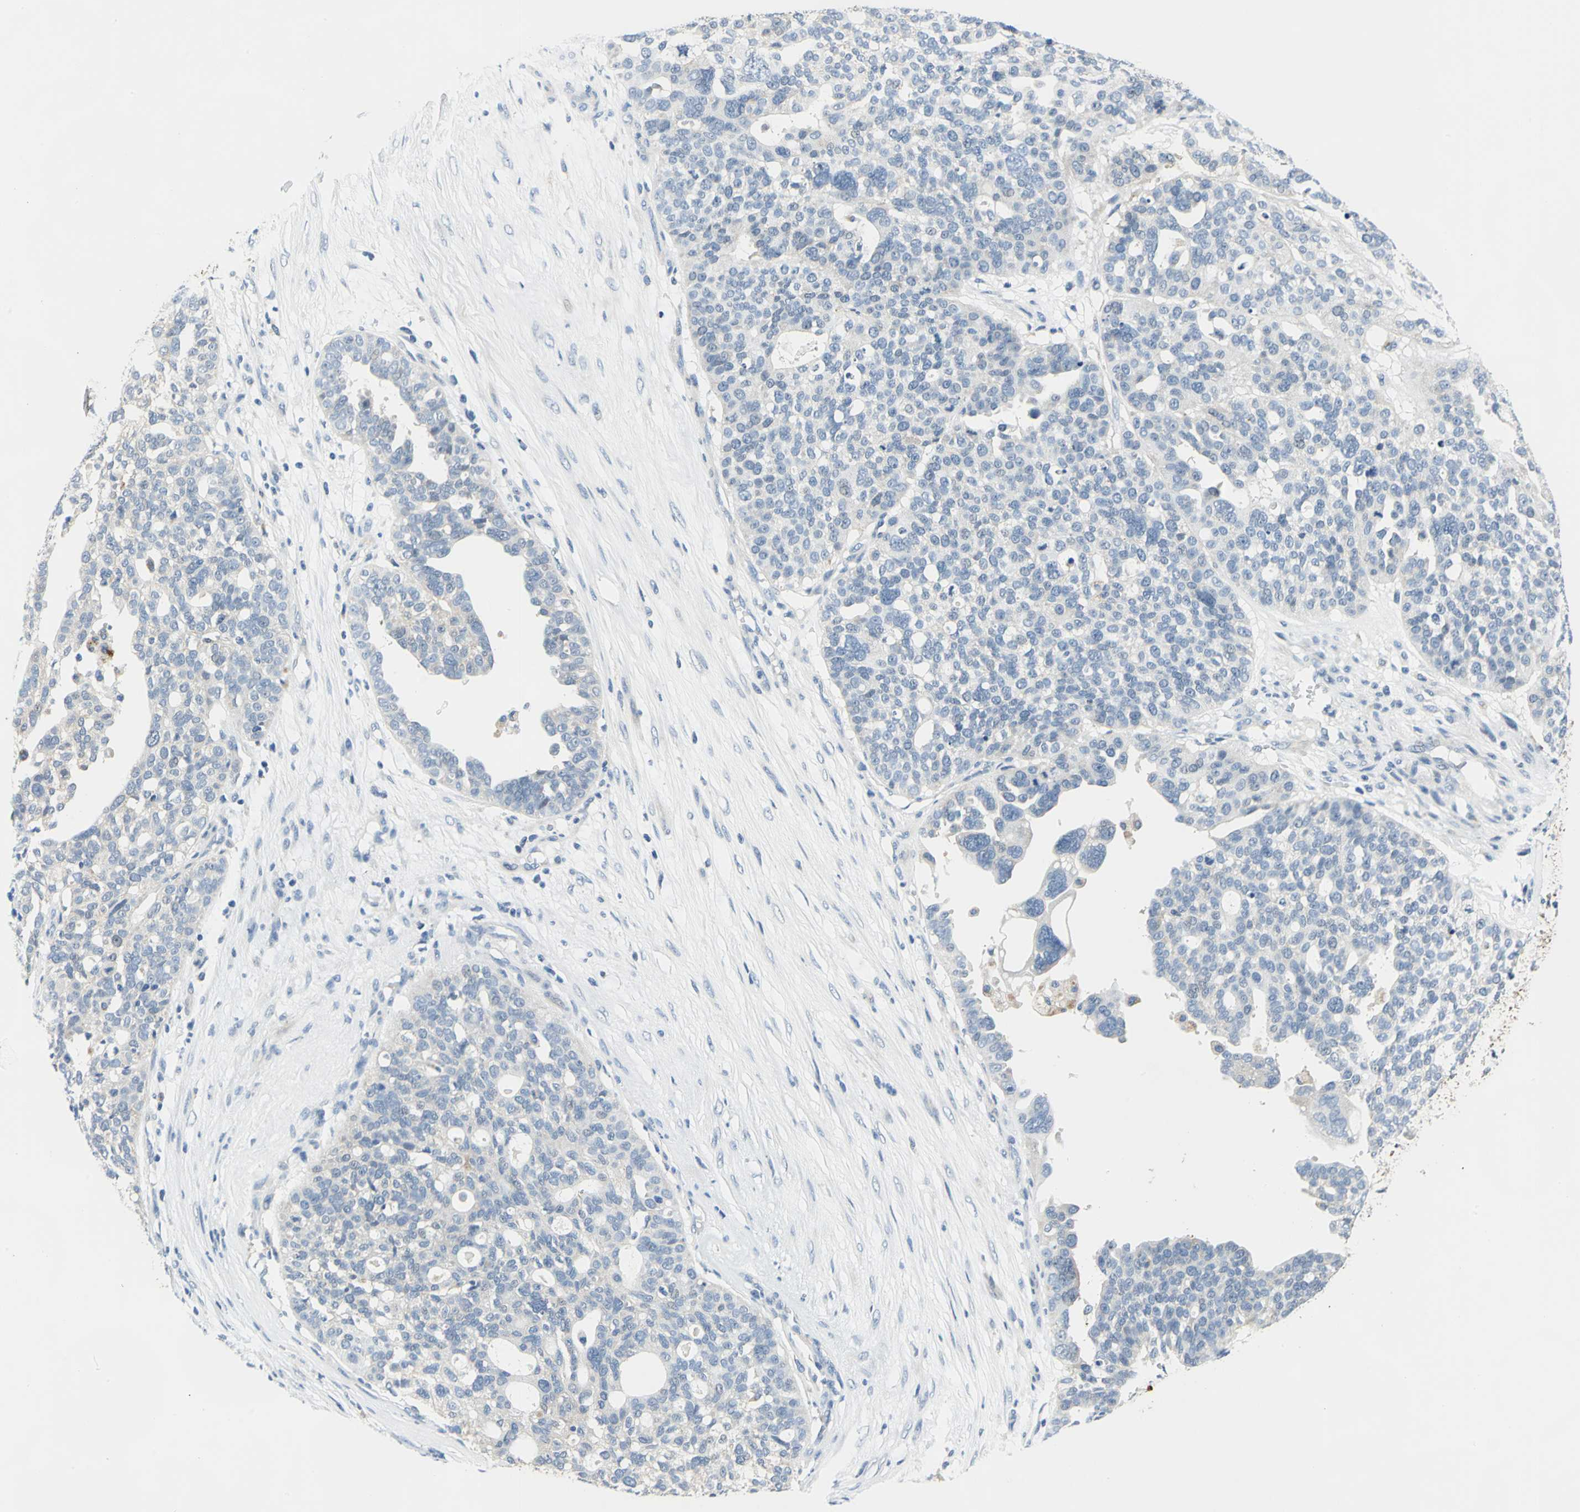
{"staining": {"intensity": "weak", "quantity": "<25%", "location": "cytoplasmic/membranous"}, "tissue": "ovarian cancer", "cell_type": "Tumor cells", "image_type": "cancer", "snomed": [{"axis": "morphology", "description": "Cystadenocarcinoma, serous, NOS"}, {"axis": "topography", "description": "Ovary"}], "caption": "Tumor cells are negative for brown protein staining in ovarian cancer (serous cystadenocarcinoma).", "gene": "RASD2", "patient": {"sex": "female", "age": 59}}